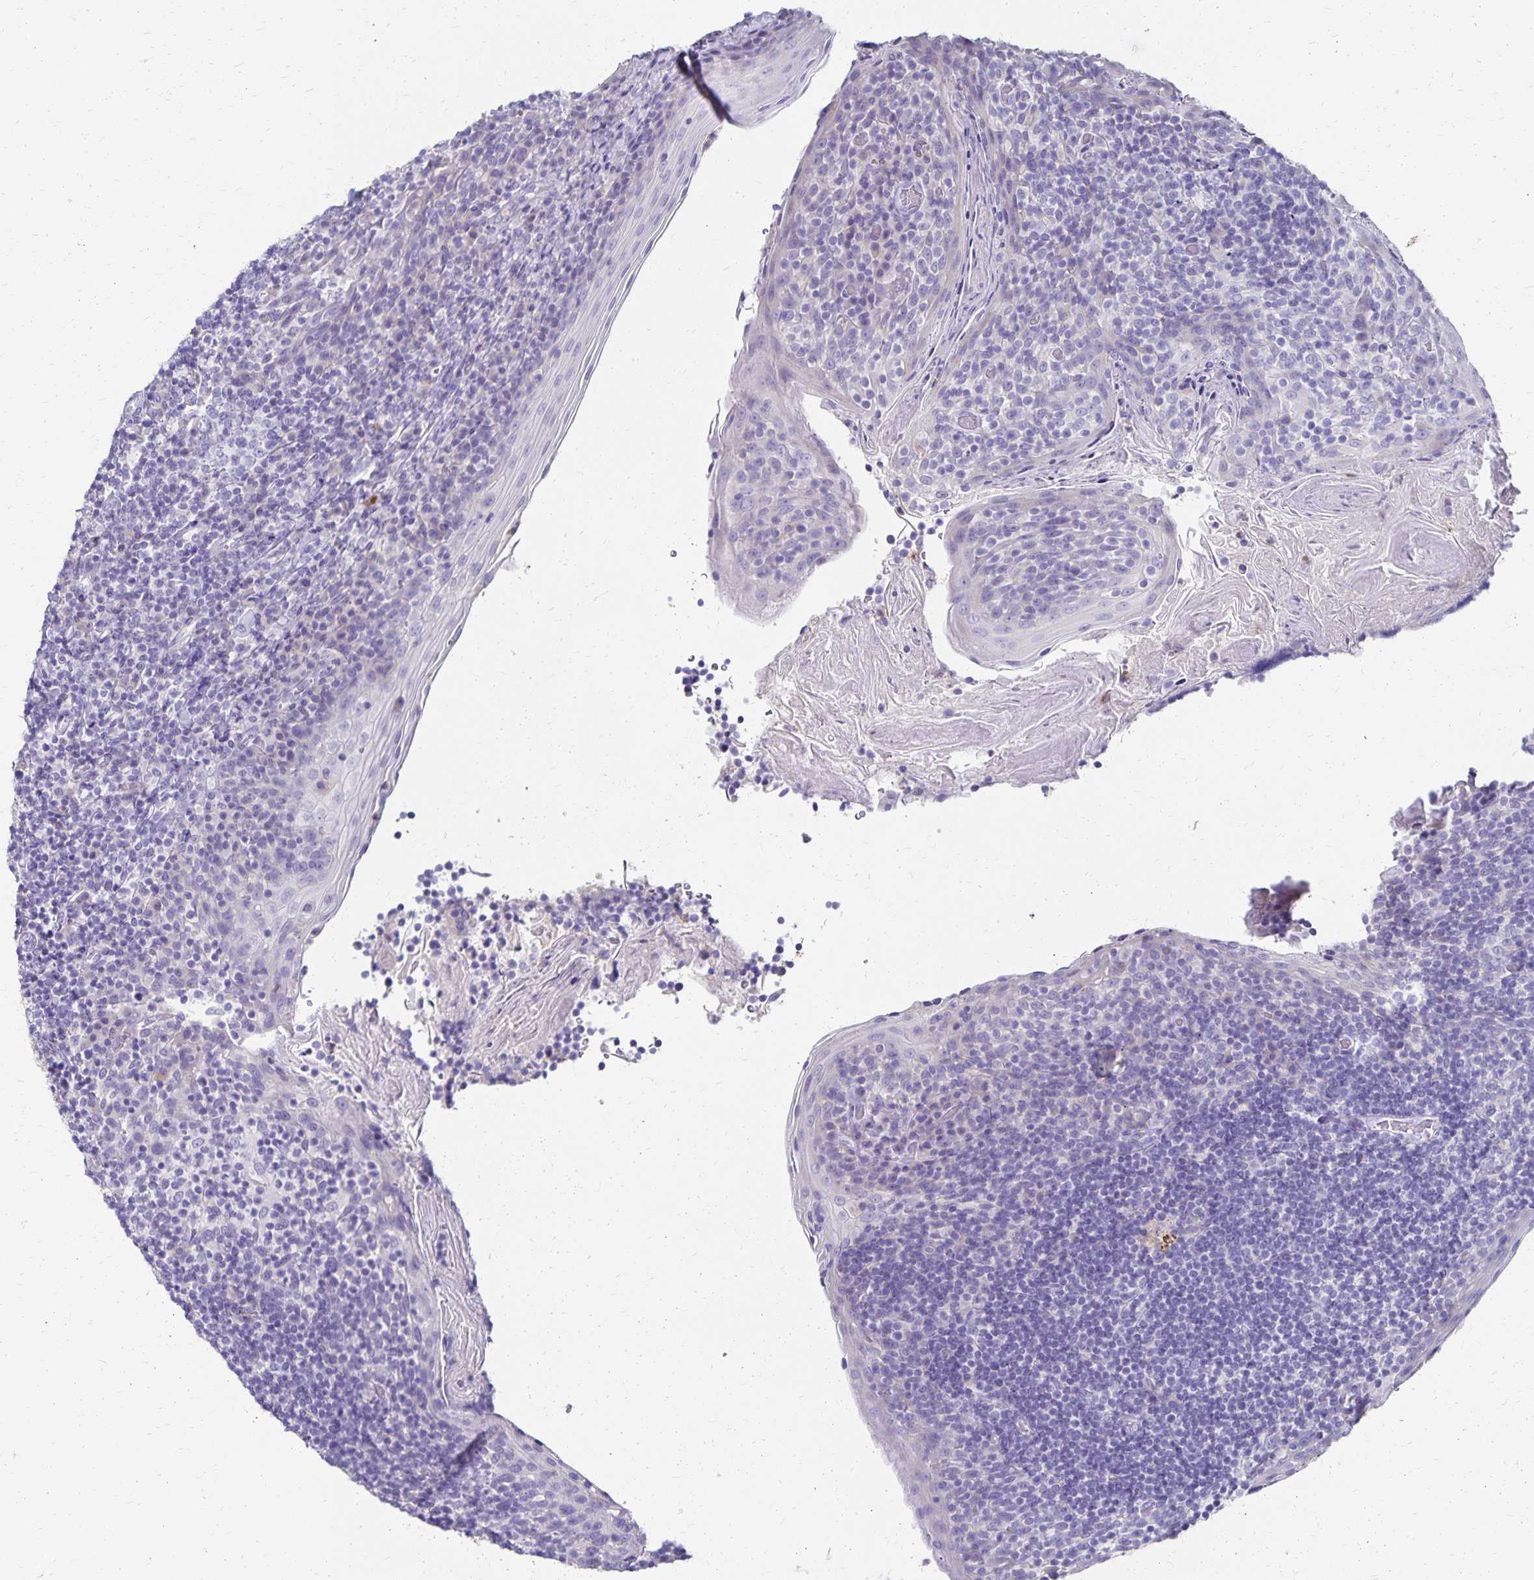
{"staining": {"intensity": "negative", "quantity": "none", "location": "none"}, "tissue": "tonsil", "cell_type": "Germinal center cells", "image_type": "normal", "snomed": [{"axis": "morphology", "description": "Normal tissue, NOS"}, {"axis": "topography", "description": "Tonsil"}], "caption": "DAB (3,3'-diaminobenzidine) immunohistochemical staining of benign human tonsil displays no significant positivity in germinal center cells.", "gene": "DYNLT4", "patient": {"sex": "female", "age": 10}}